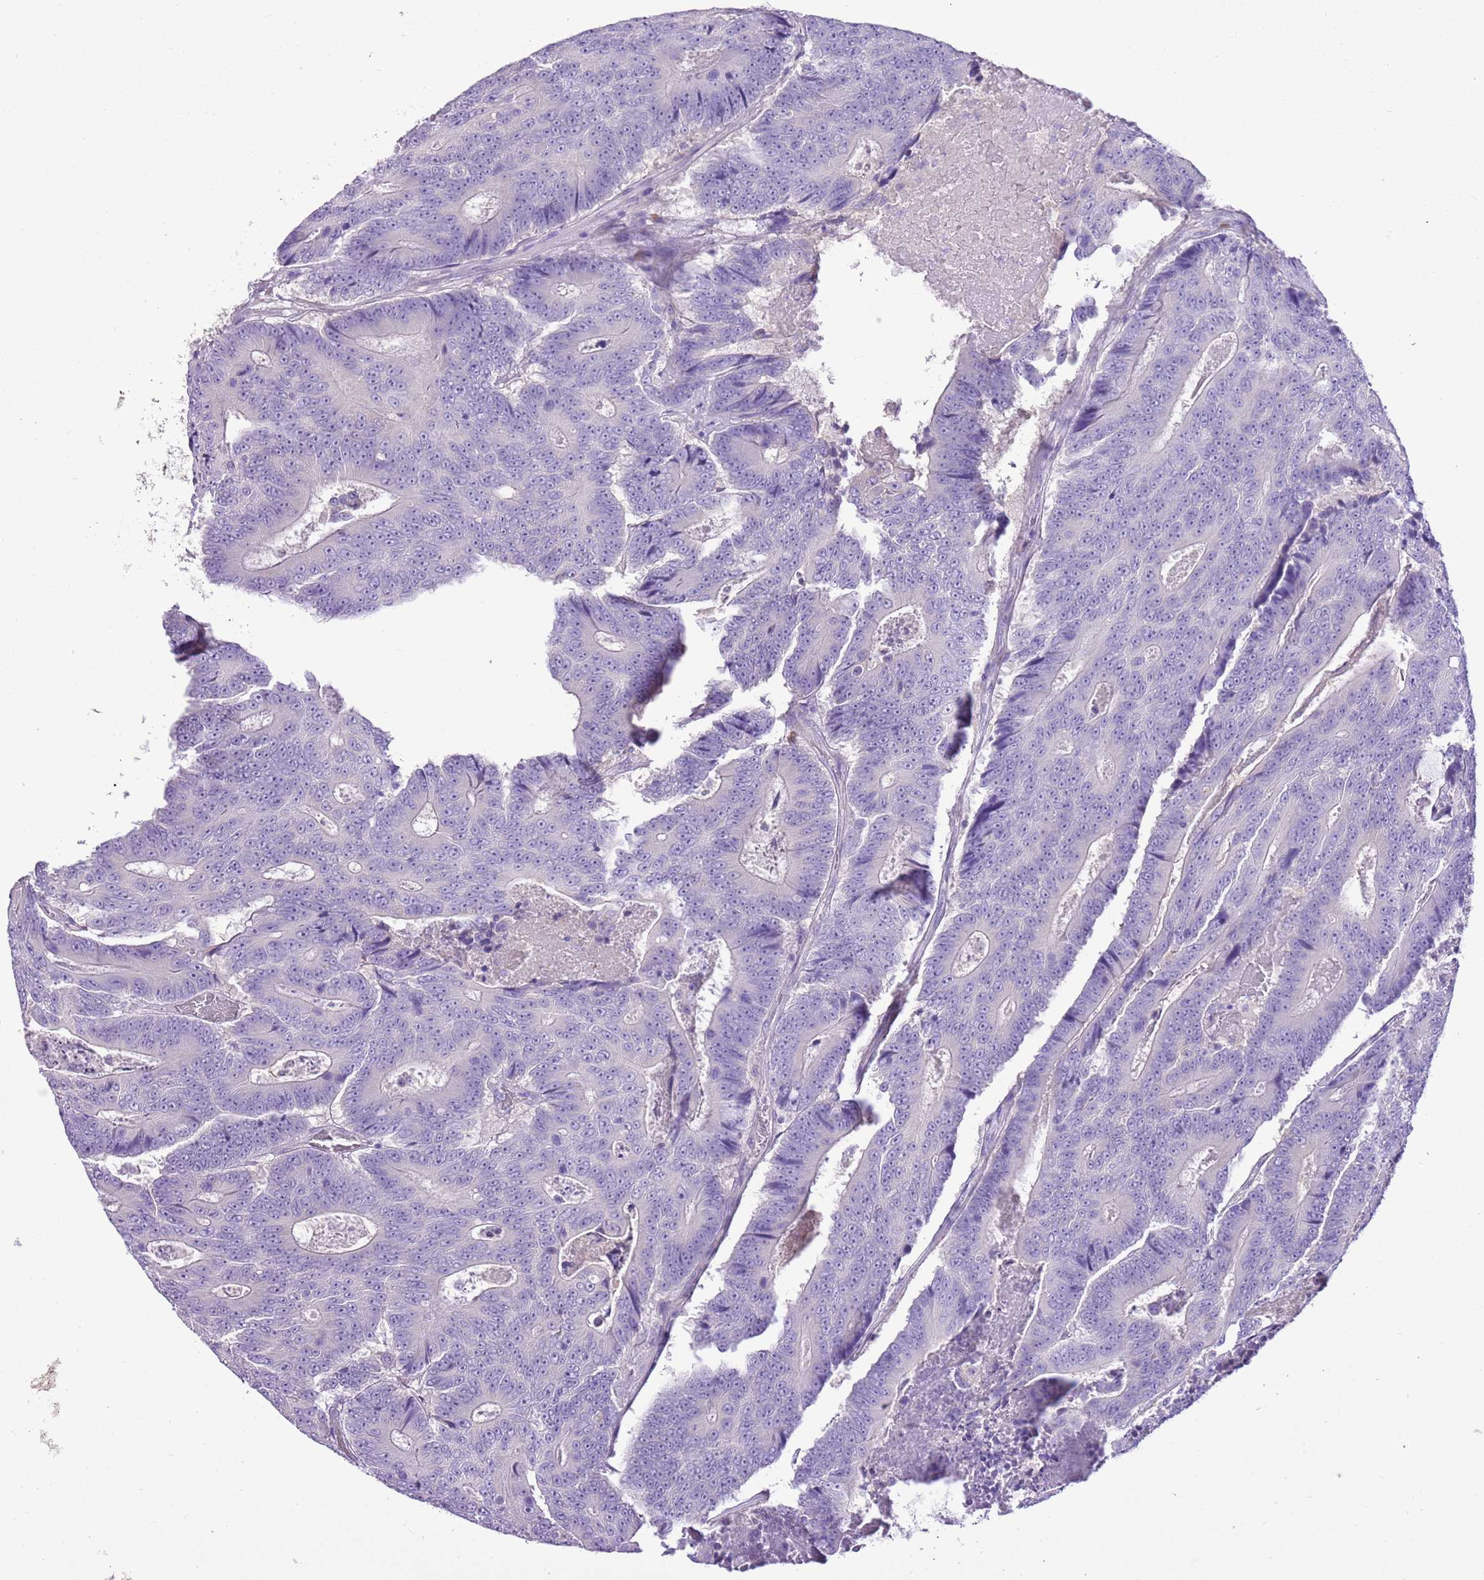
{"staining": {"intensity": "negative", "quantity": "none", "location": "none"}, "tissue": "colorectal cancer", "cell_type": "Tumor cells", "image_type": "cancer", "snomed": [{"axis": "morphology", "description": "Adenocarcinoma, NOS"}, {"axis": "topography", "description": "Colon"}], "caption": "High magnification brightfield microscopy of colorectal adenocarcinoma stained with DAB (3,3'-diaminobenzidine) (brown) and counterstained with hematoxylin (blue): tumor cells show no significant staining.", "gene": "AAR2", "patient": {"sex": "male", "age": 83}}